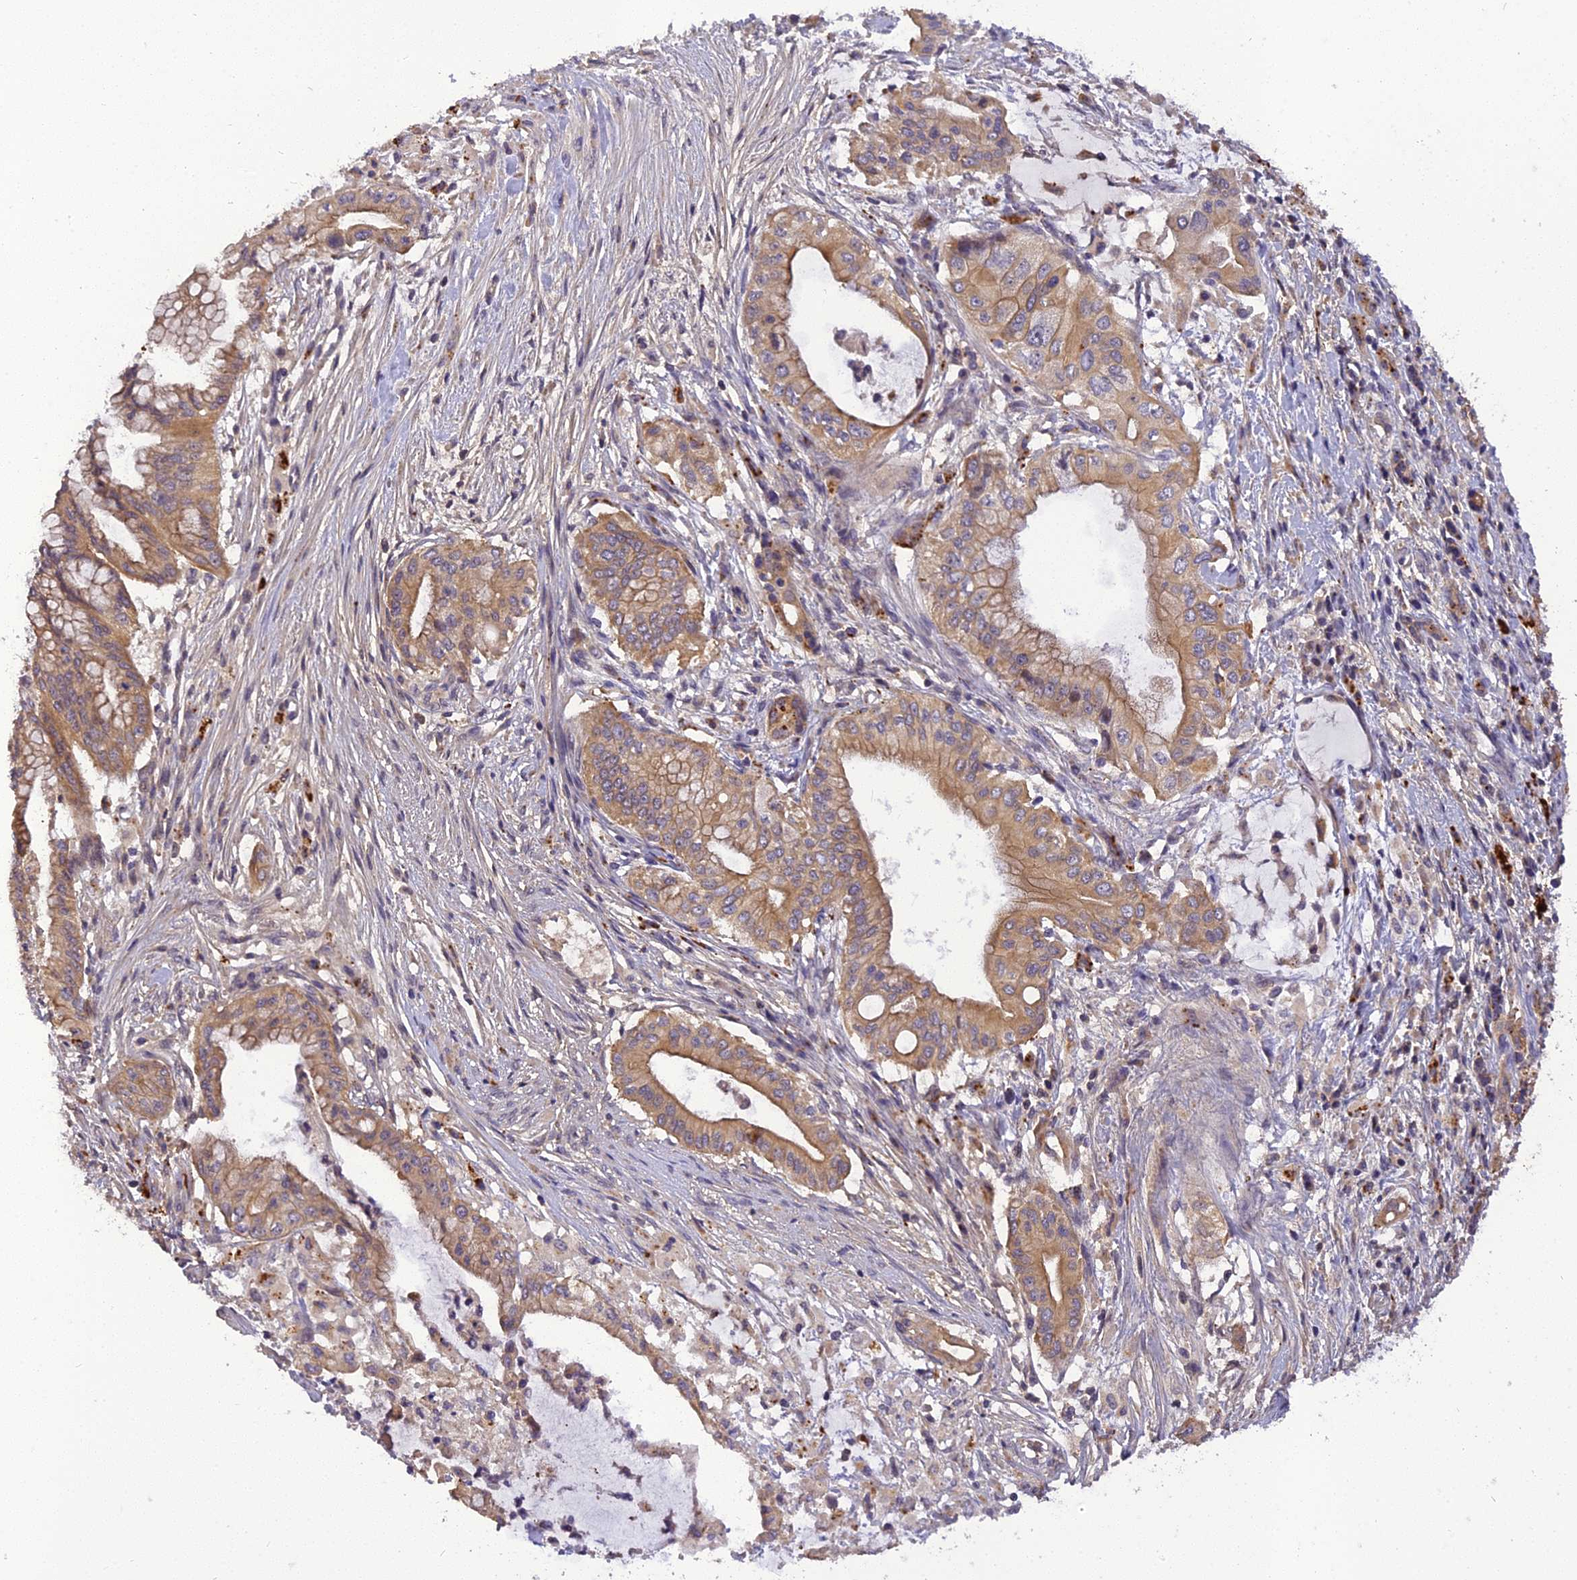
{"staining": {"intensity": "moderate", "quantity": ">75%", "location": "cytoplasmic/membranous"}, "tissue": "pancreatic cancer", "cell_type": "Tumor cells", "image_type": "cancer", "snomed": [{"axis": "morphology", "description": "Adenocarcinoma, NOS"}, {"axis": "topography", "description": "Pancreas"}], "caption": "This is an image of immunohistochemistry staining of adenocarcinoma (pancreatic), which shows moderate staining in the cytoplasmic/membranous of tumor cells.", "gene": "FNIP2", "patient": {"sex": "male", "age": 46}}